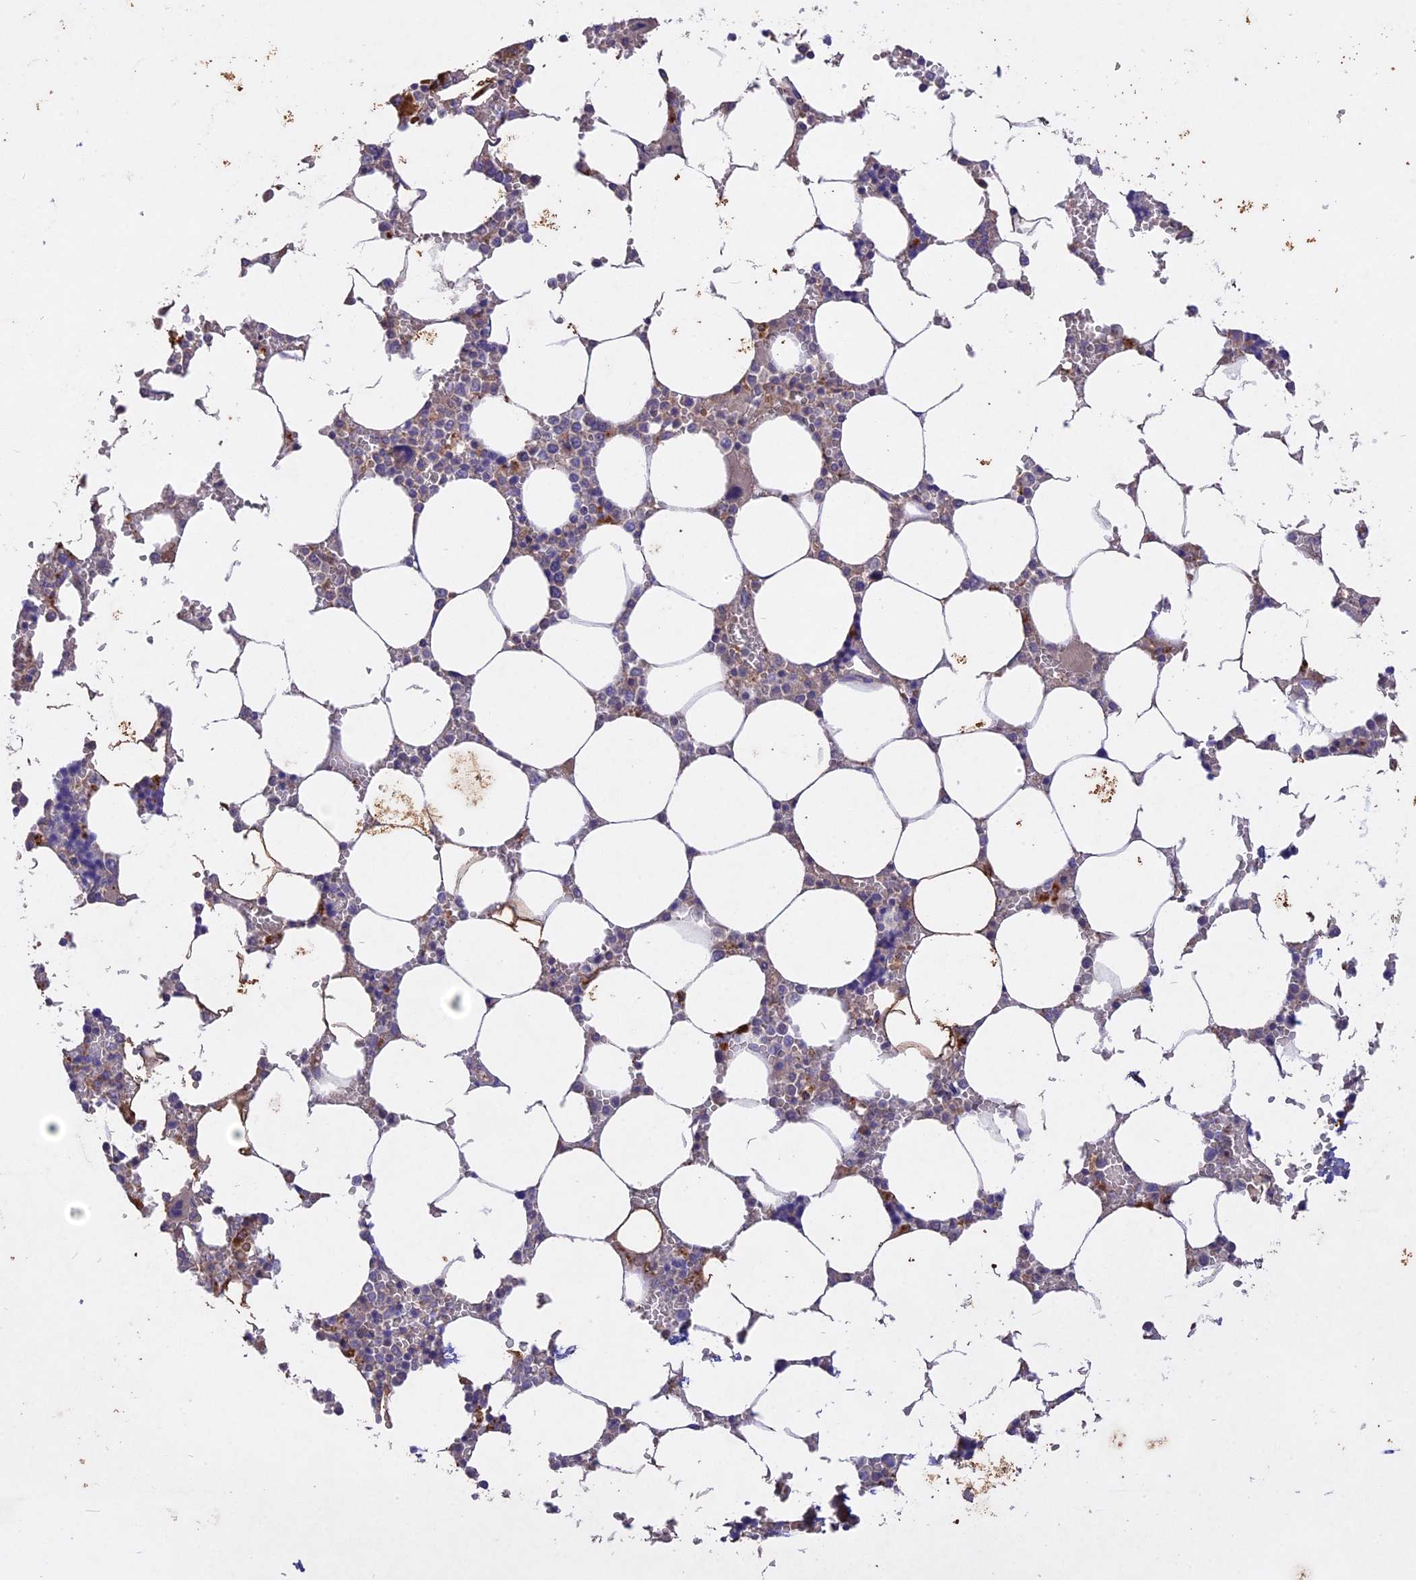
{"staining": {"intensity": "negative", "quantity": "none", "location": "none"}, "tissue": "bone marrow", "cell_type": "Hematopoietic cells", "image_type": "normal", "snomed": [{"axis": "morphology", "description": "Normal tissue, NOS"}, {"axis": "topography", "description": "Bone marrow"}], "caption": "Immunohistochemistry (IHC) image of normal bone marrow: bone marrow stained with DAB demonstrates no significant protein expression in hematopoietic cells.", "gene": "SLC26A4", "patient": {"sex": "male", "age": 64}}